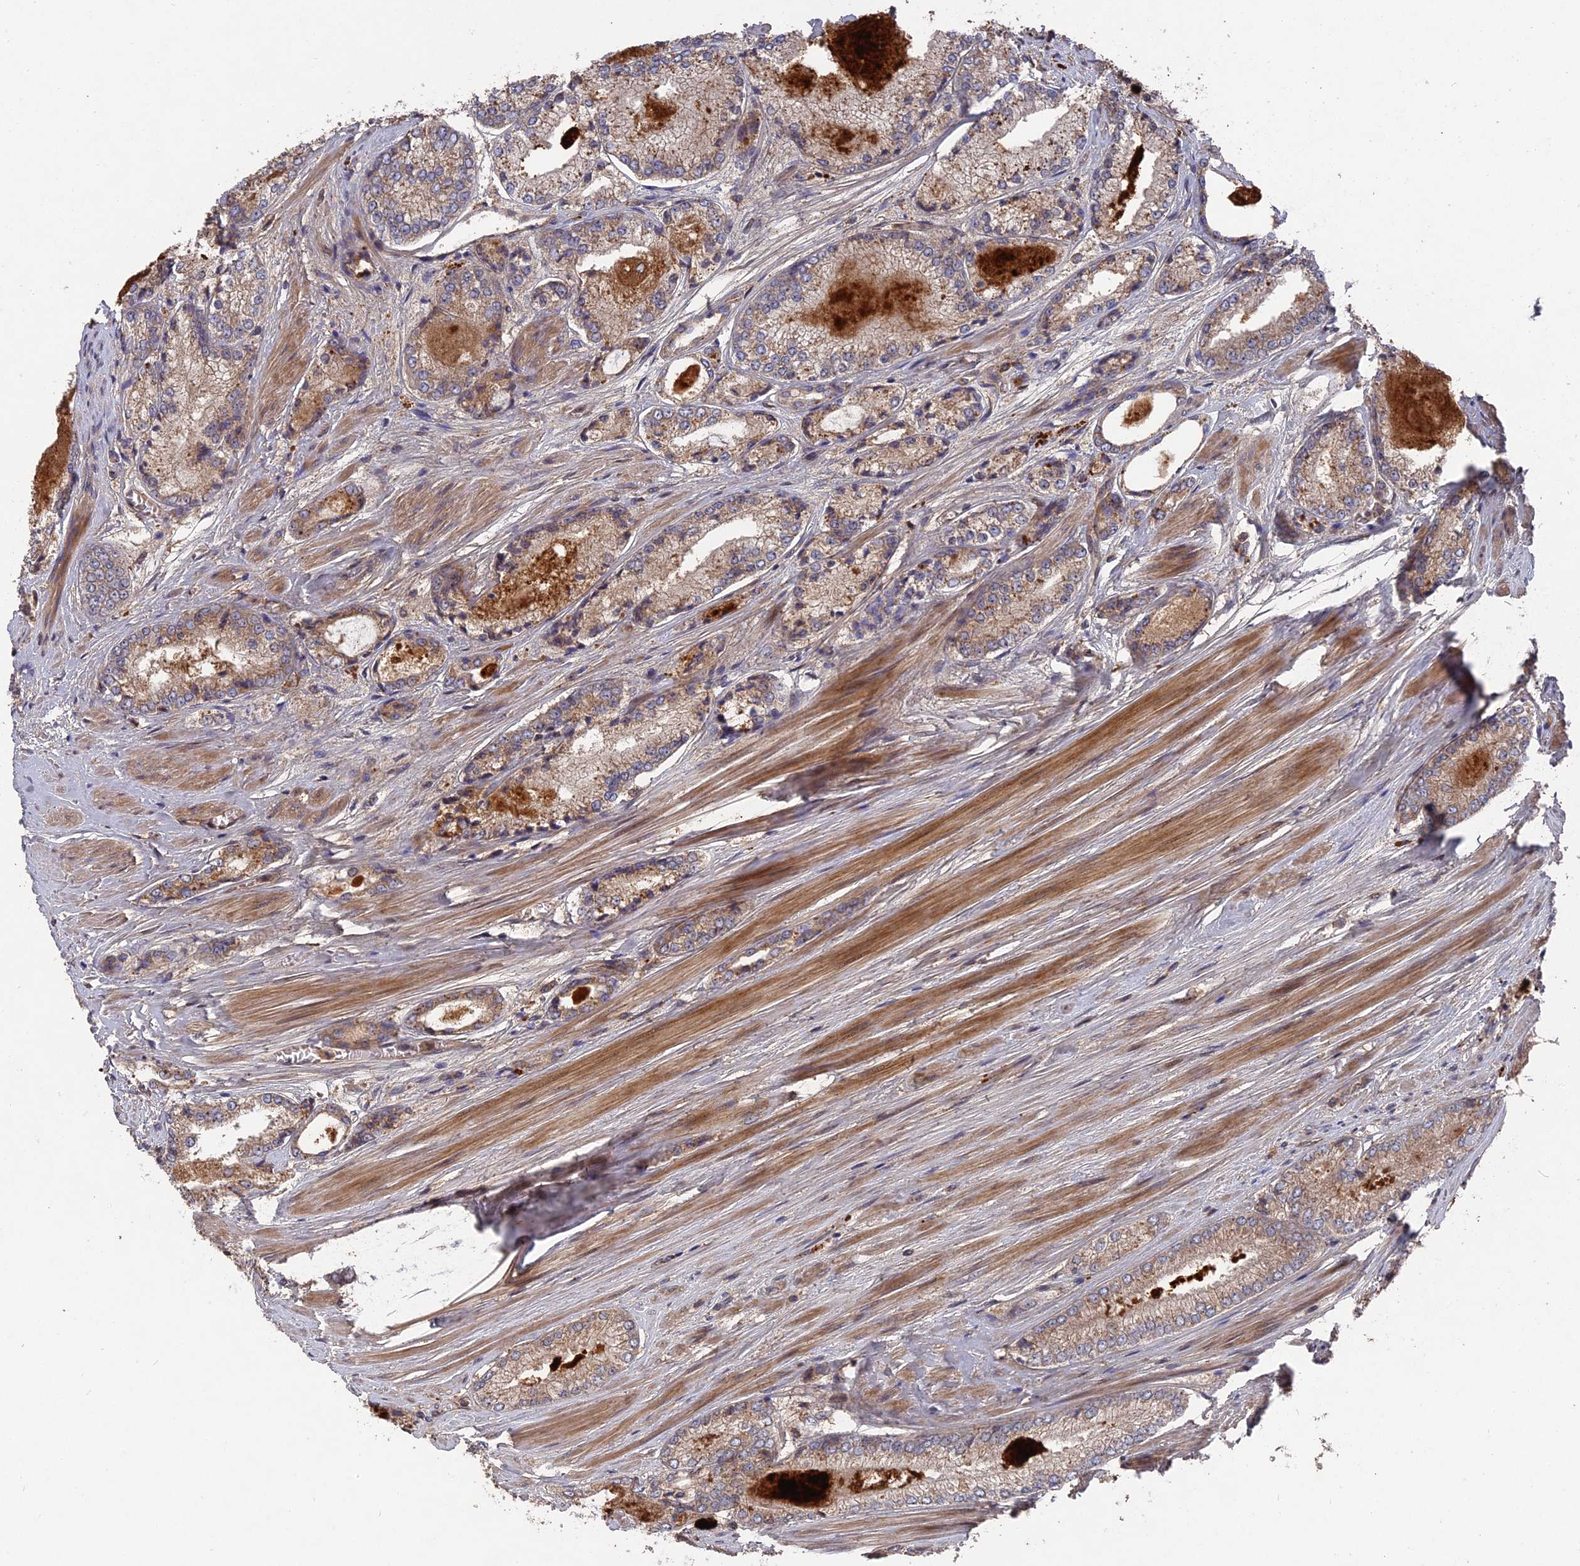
{"staining": {"intensity": "weak", "quantity": ">75%", "location": "cytoplasmic/membranous"}, "tissue": "prostate cancer", "cell_type": "Tumor cells", "image_type": "cancer", "snomed": [{"axis": "morphology", "description": "Adenocarcinoma, Low grade"}, {"axis": "topography", "description": "Prostate"}], "caption": "Immunohistochemical staining of prostate cancer shows low levels of weak cytoplasmic/membranous expression in approximately >75% of tumor cells. The staining was performed using DAB, with brown indicating positive protein expression. Nuclei are stained blue with hematoxylin.", "gene": "DEF8", "patient": {"sex": "male", "age": 68}}